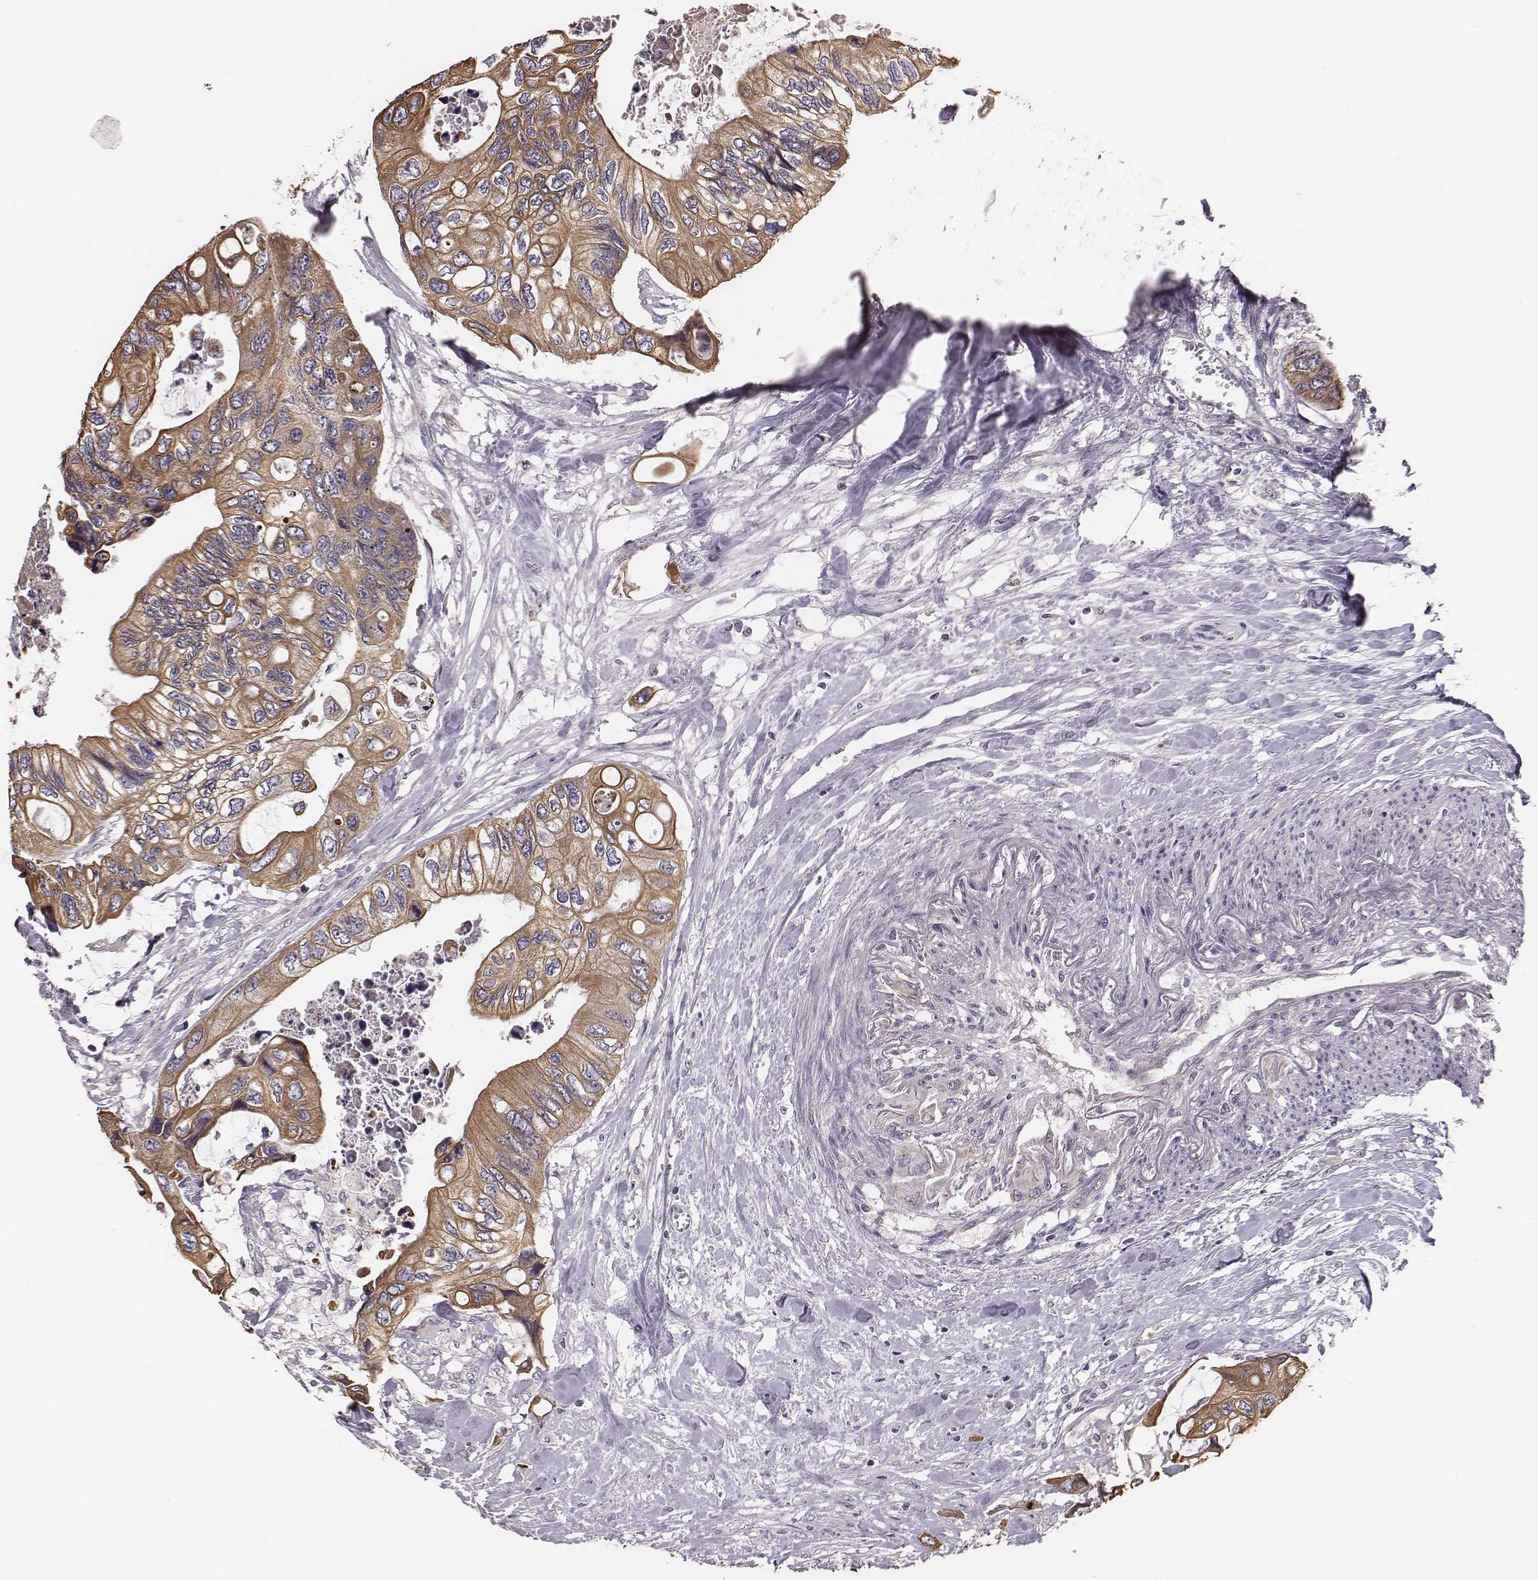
{"staining": {"intensity": "moderate", "quantity": ">75%", "location": "cytoplasmic/membranous"}, "tissue": "colorectal cancer", "cell_type": "Tumor cells", "image_type": "cancer", "snomed": [{"axis": "morphology", "description": "Adenocarcinoma, NOS"}, {"axis": "topography", "description": "Rectum"}], "caption": "Adenocarcinoma (colorectal) stained with a protein marker reveals moderate staining in tumor cells.", "gene": "HAVCR1", "patient": {"sex": "male", "age": 63}}